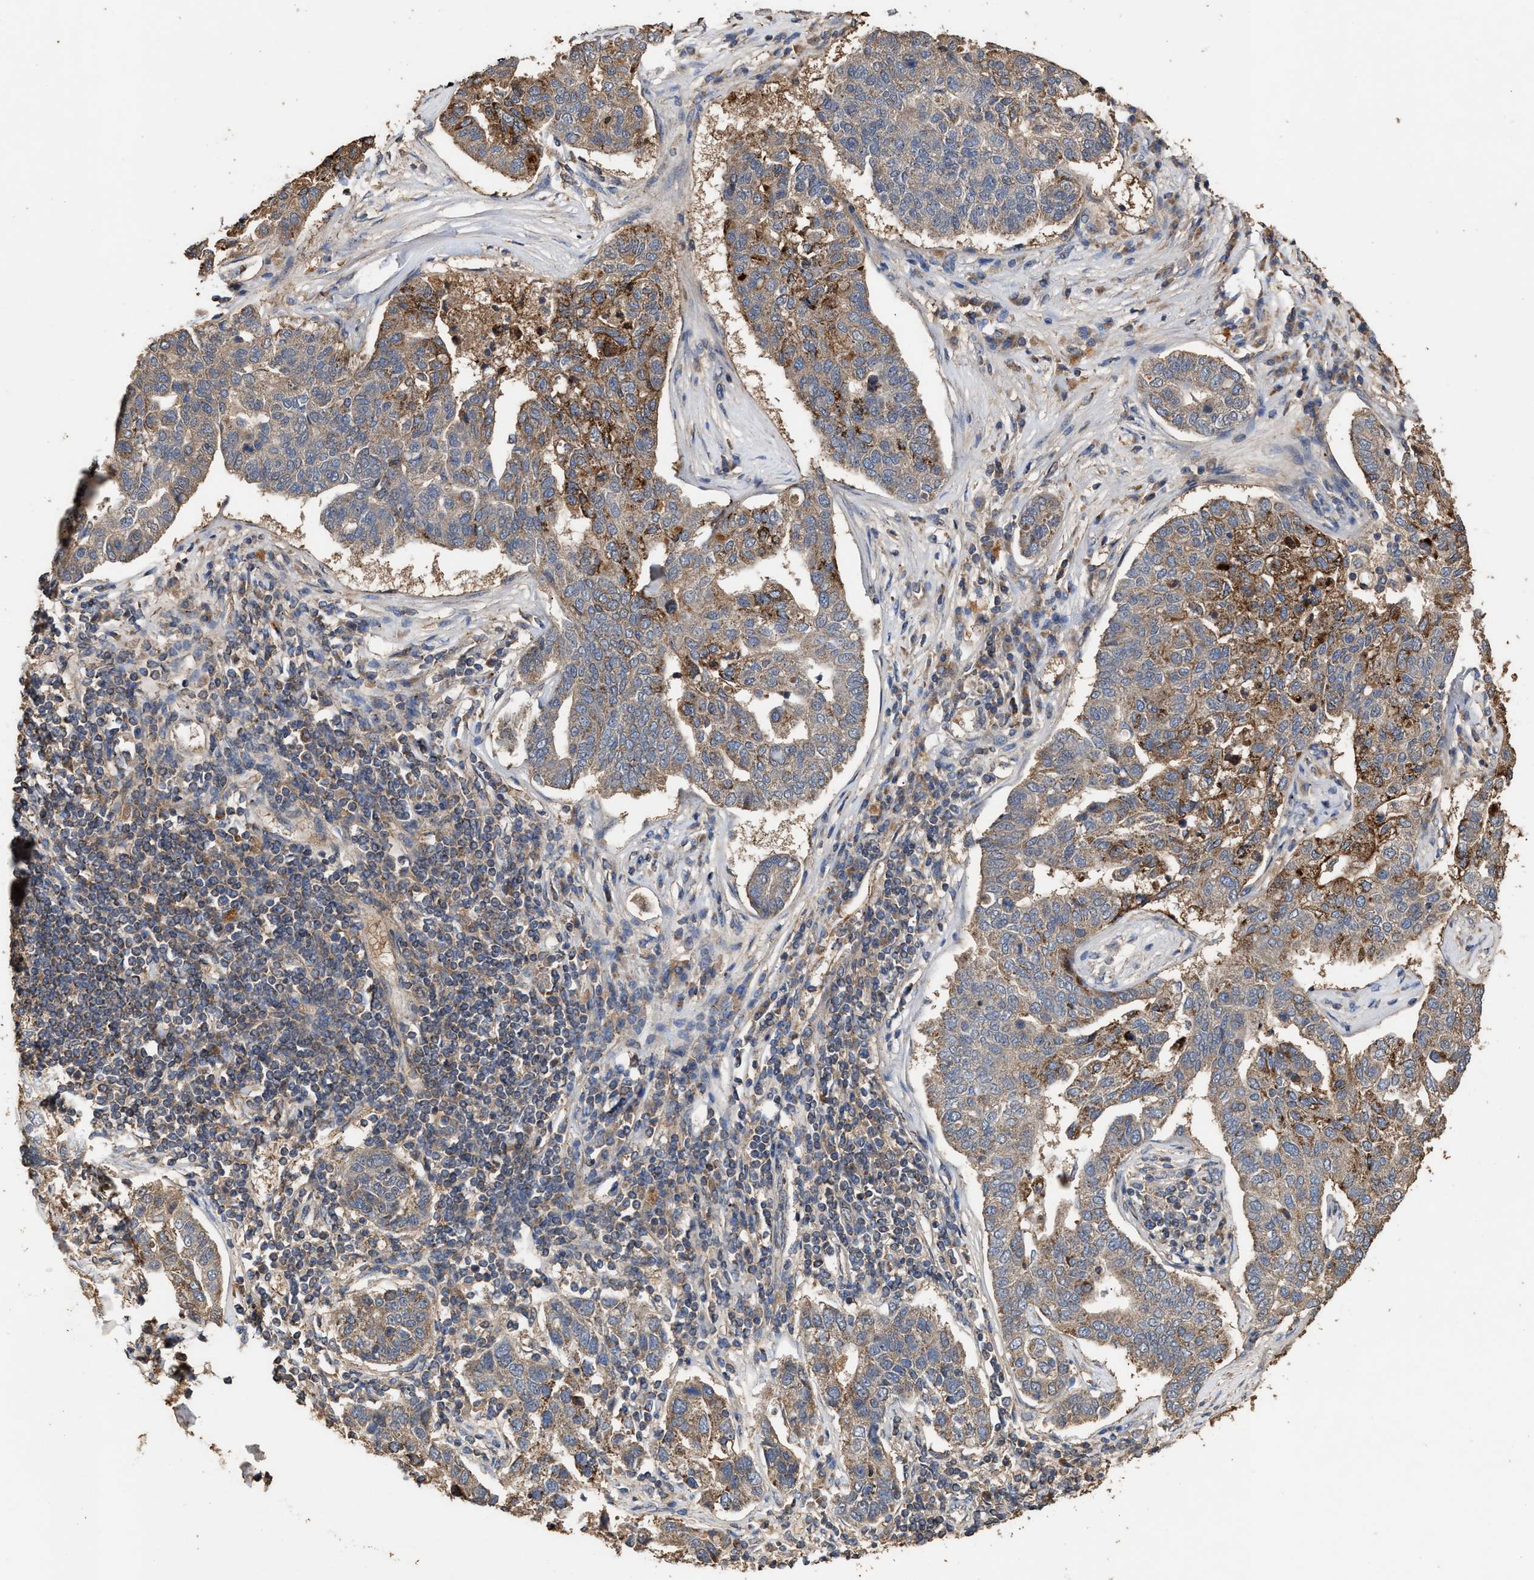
{"staining": {"intensity": "moderate", "quantity": "25%-75%", "location": "cytoplasmic/membranous"}, "tissue": "pancreatic cancer", "cell_type": "Tumor cells", "image_type": "cancer", "snomed": [{"axis": "morphology", "description": "Adenocarcinoma, NOS"}, {"axis": "topography", "description": "Pancreas"}], "caption": "Tumor cells show moderate cytoplasmic/membranous positivity in about 25%-75% of cells in pancreatic cancer (adenocarcinoma). The staining is performed using DAB (3,3'-diaminobenzidine) brown chromogen to label protein expression. The nuclei are counter-stained blue using hematoxylin.", "gene": "ZNHIT6", "patient": {"sex": "female", "age": 61}}